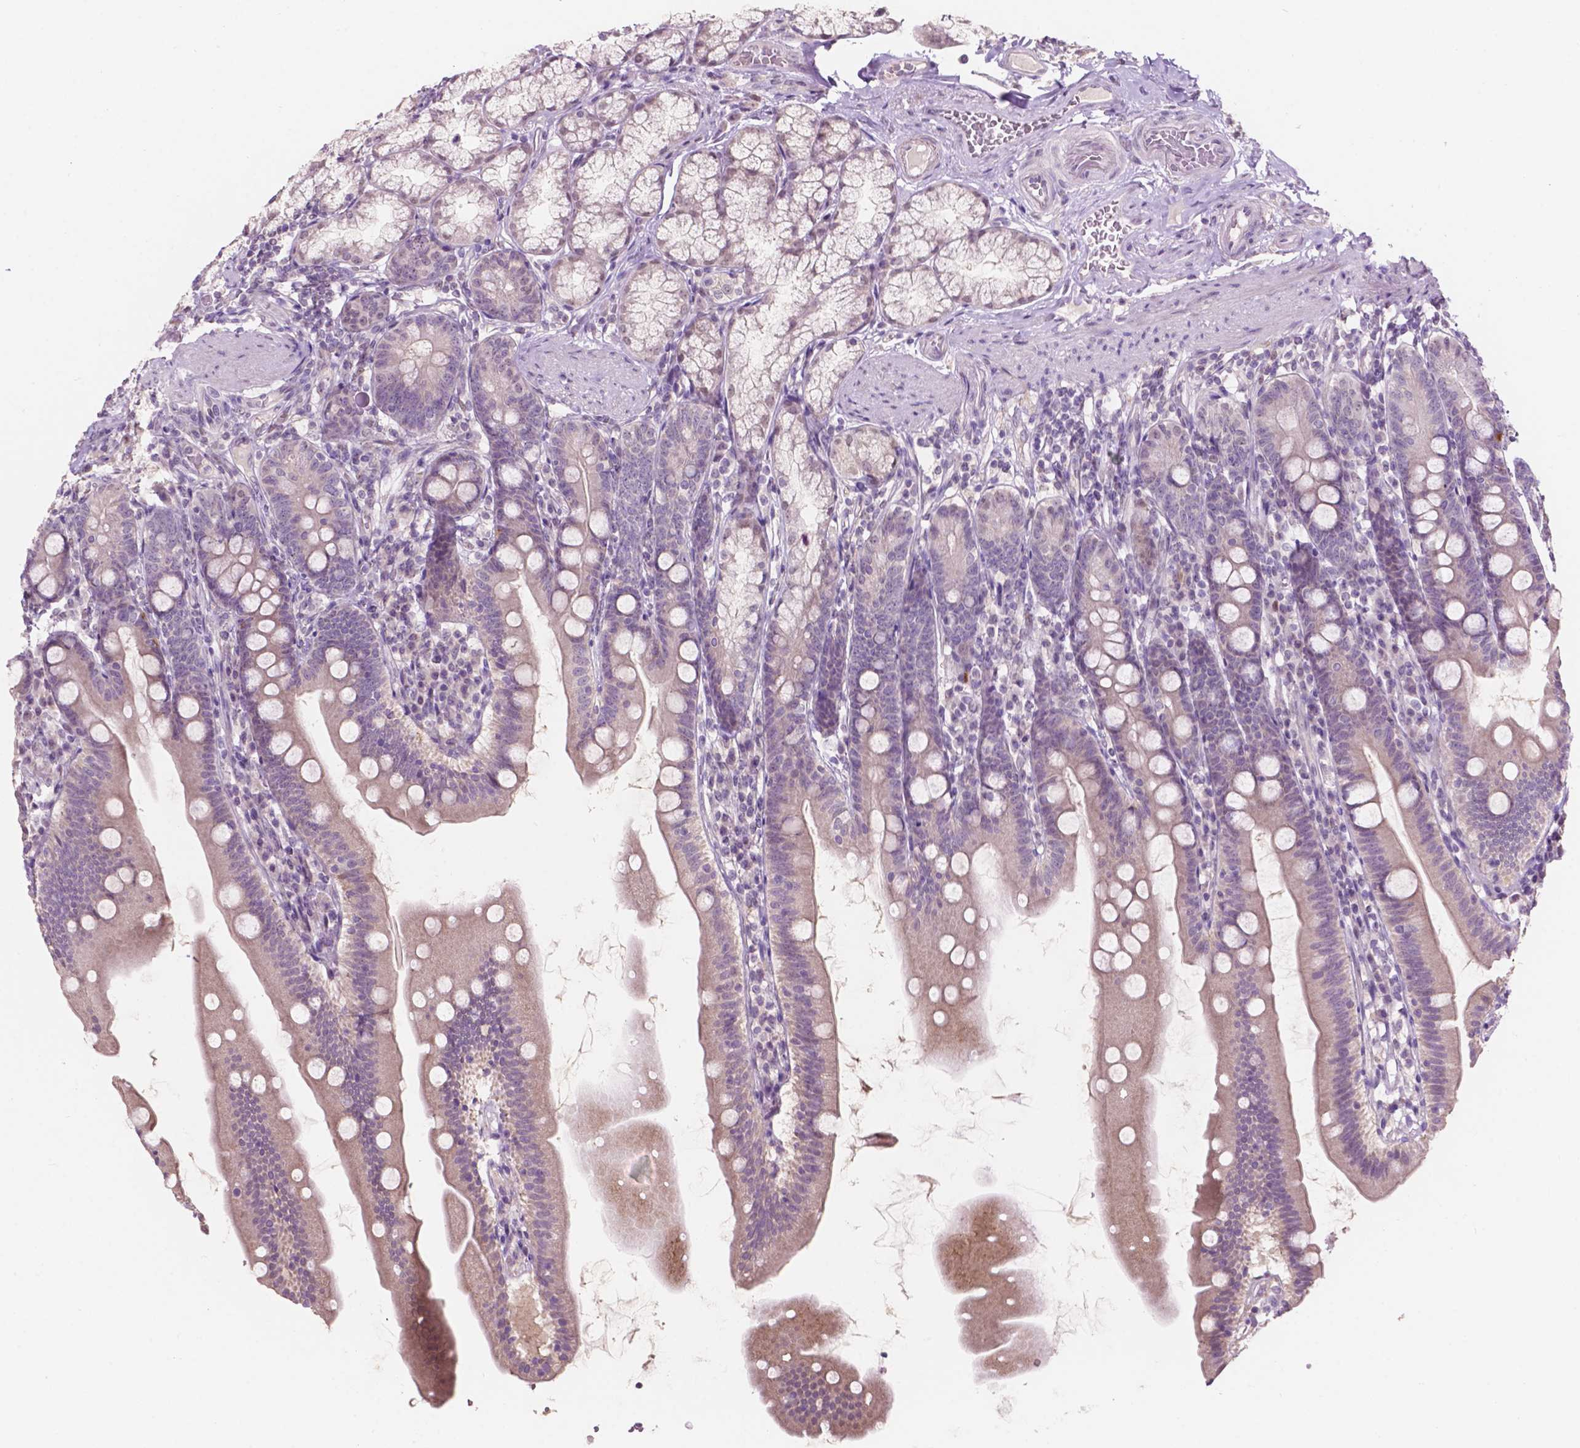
{"staining": {"intensity": "negative", "quantity": "none", "location": "none"}, "tissue": "duodenum", "cell_type": "Glandular cells", "image_type": "normal", "snomed": [{"axis": "morphology", "description": "Normal tissue, NOS"}, {"axis": "topography", "description": "Duodenum"}], "caption": "A photomicrograph of human duodenum is negative for staining in glandular cells. (Brightfield microscopy of DAB (3,3'-diaminobenzidine) immunohistochemistry (IHC) at high magnification).", "gene": "TM6SF2", "patient": {"sex": "female", "age": 67}}